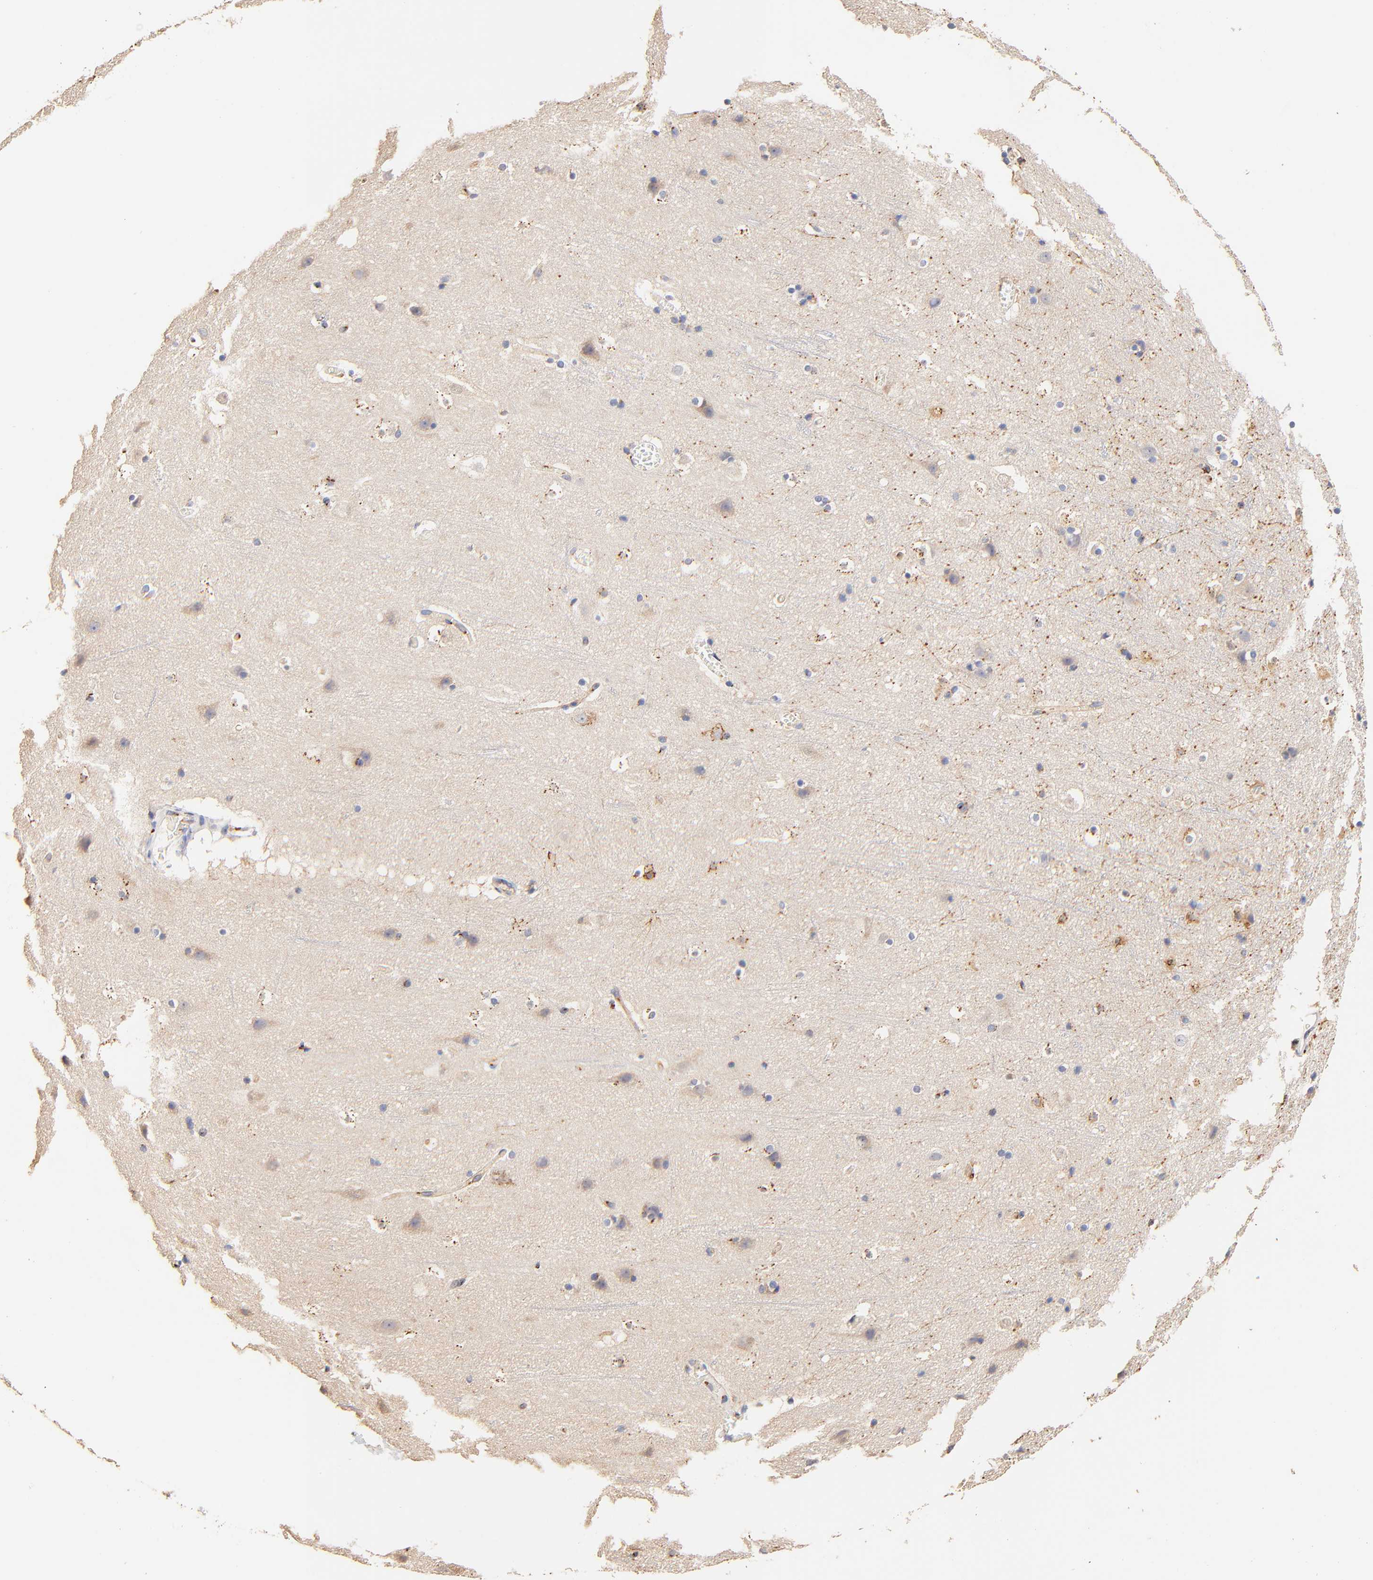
{"staining": {"intensity": "moderate", "quantity": ">75%", "location": "cytoplasmic/membranous"}, "tissue": "cerebral cortex", "cell_type": "Endothelial cells", "image_type": "normal", "snomed": [{"axis": "morphology", "description": "Normal tissue, NOS"}, {"axis": "topography", "description": "Cerebral cortex"}], "caption": "IHC (DAB) staining of unremarkable cerebral cortex exhibits moderate cytoplasmic/membranous protein expression in about >75% of endothelial cells. The protein is shown in brown color, while the nuclei are stained blue.", "gene": "FMNL3", "patient": {"sex": "male", "age": 45}}